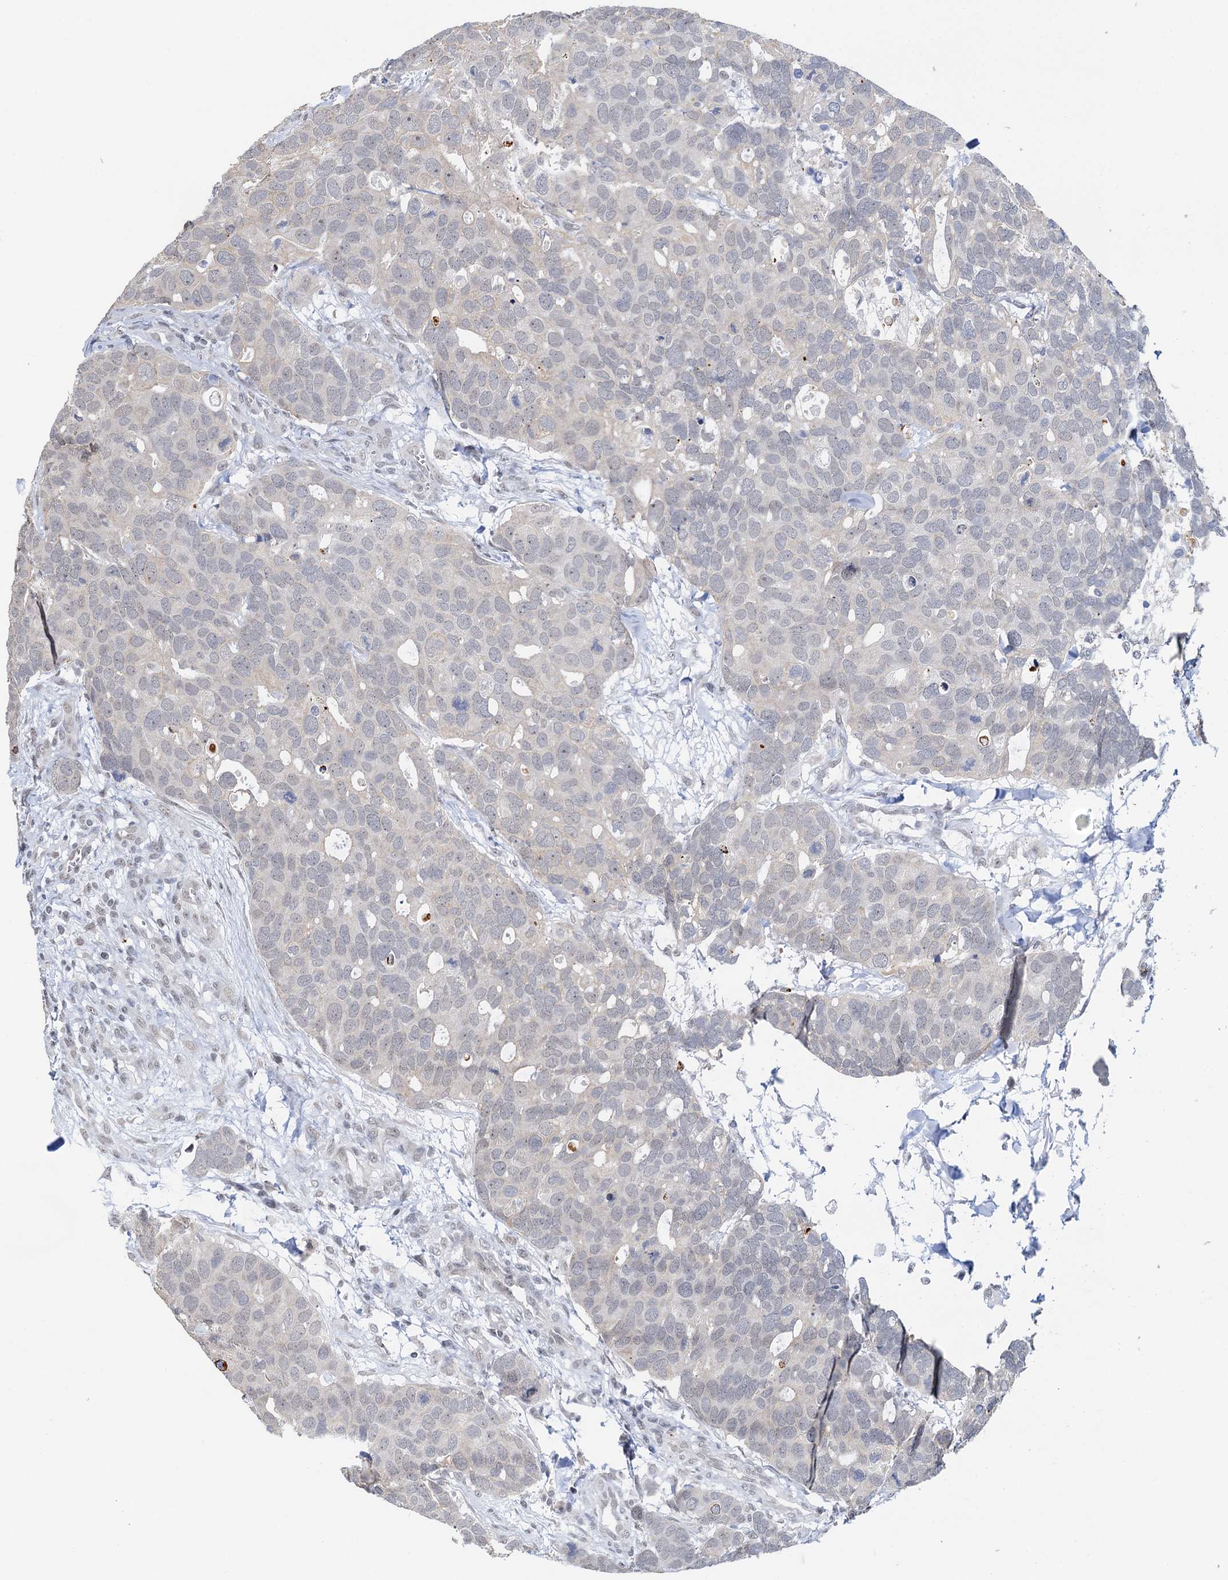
{"staining": {"intensity": "negative", "quantity": "none", "location": "none"}, "tissue": "breast cancer", "cell_type": "Tumor cells", "image_type": "cancer", "snomed": [{"axis": "morphology", "description": "Duct carcinoma"}, {"axis": "topography", "description": "Breast"}], "caption": "Immunohistochemistry (IHC) image of neoplastic tissue: human breast invasive ductal carcinoma stained with DAB shows no significant protein positivity in tumor cells. Brightfield microscopy of IHC stained with DAB (3,3'-diaminobenzidine) (brown) and hematoxylin (blue), captured at high magnification.", "gene": "NAT10", "patient": {"sex": "female", "age": 83}}